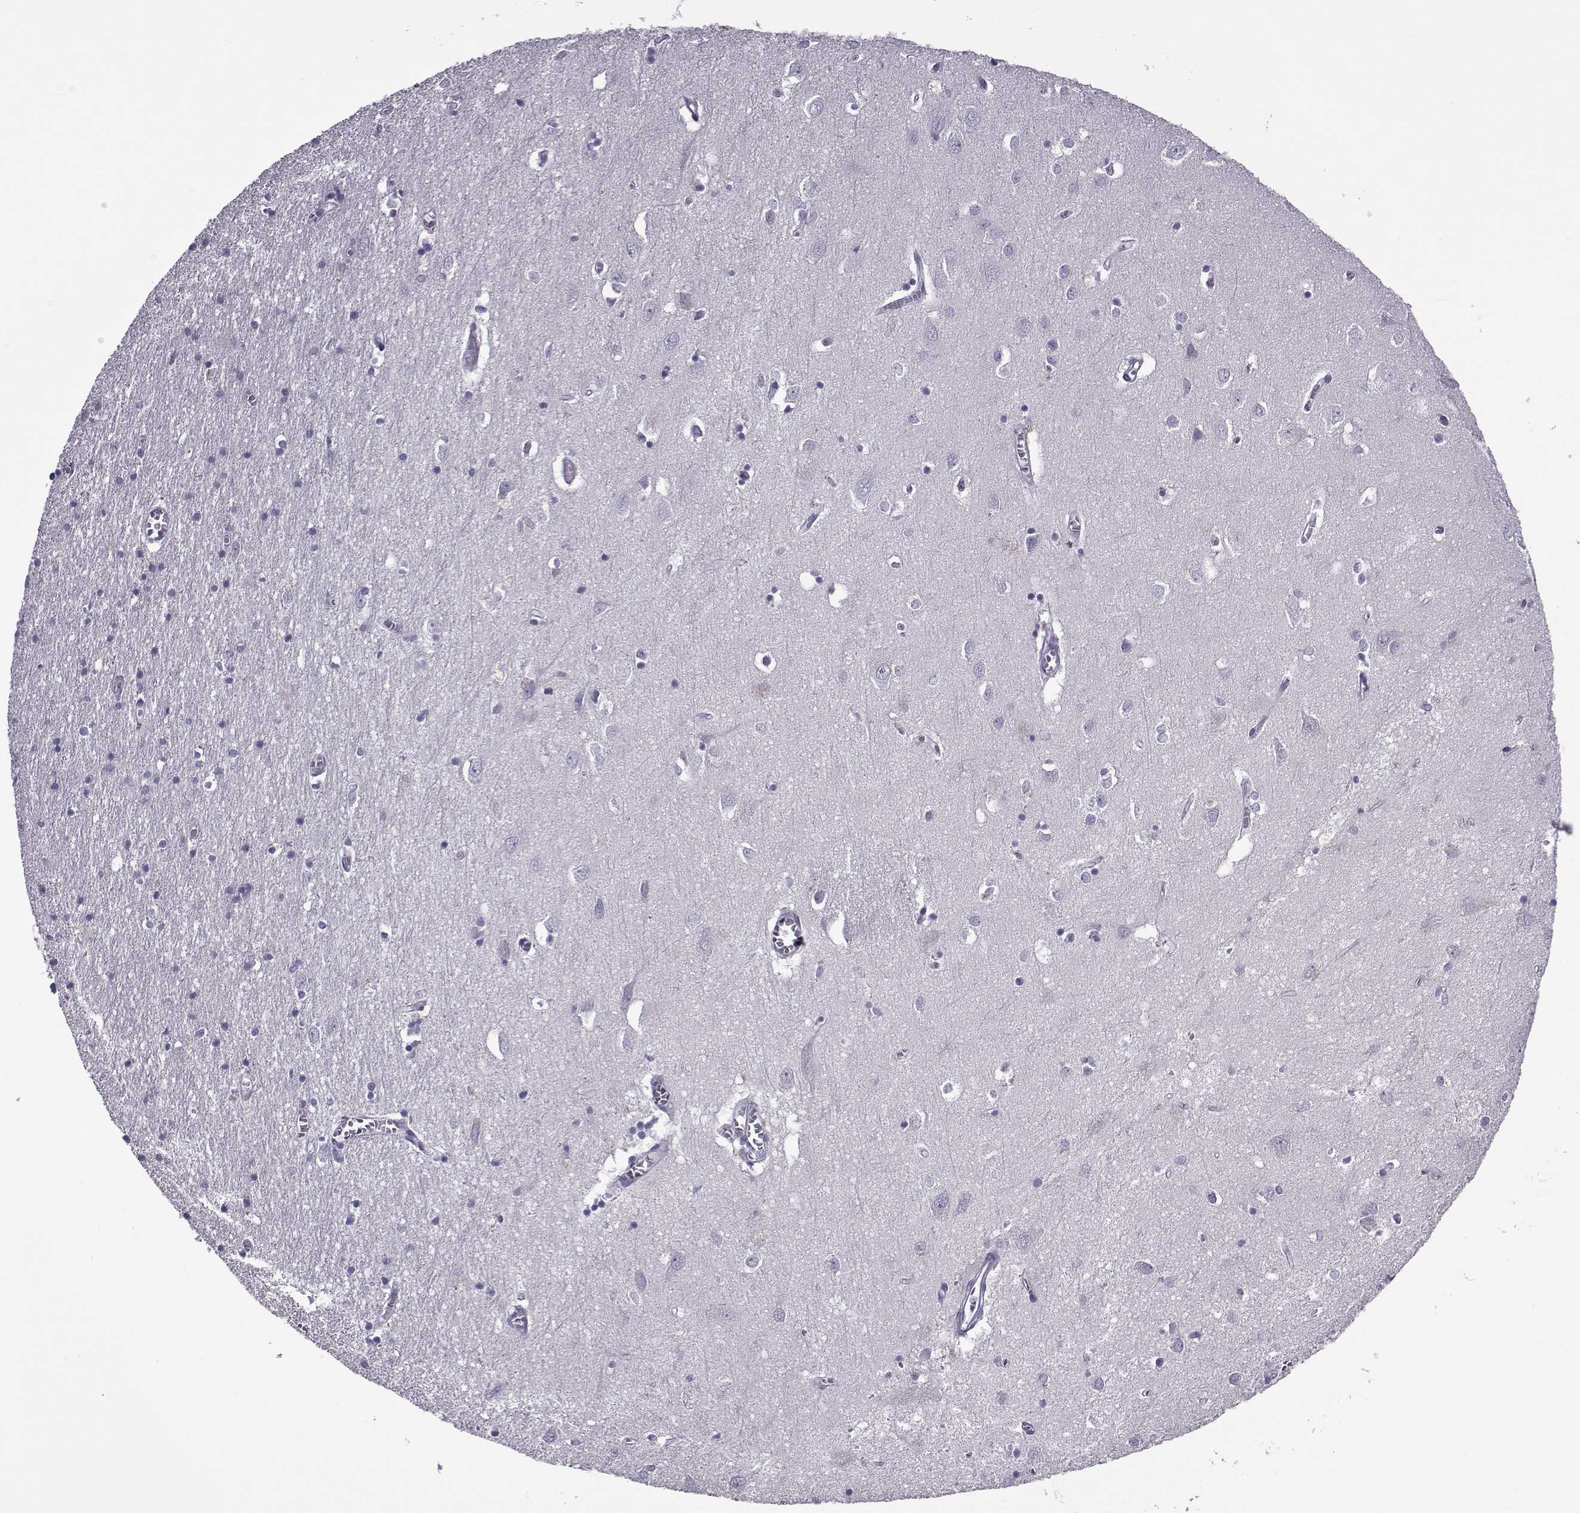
{"staining": {"intensity": "negative", "quantity": "none", "location": "none"}, "tissue": "cerebral cortex", "cell_type": "Endothelial cells", "image_type": "normal", "snomed": [{"axis": "morphology", "description": "Normal tissue, NOS"}, {"axis": "topography", "description": "Cerebral cortex"}], "caption": "Immunohistochemical staining of normal human cerebral cortex shows no significant staining in endothelial cells. Brightfield microscopy of IHC stained with DAB (brown) and hematoxylin (blue), captured at high magnification.", "gene": "OIP5", "patient": {"sex": "male", "age": 70}}